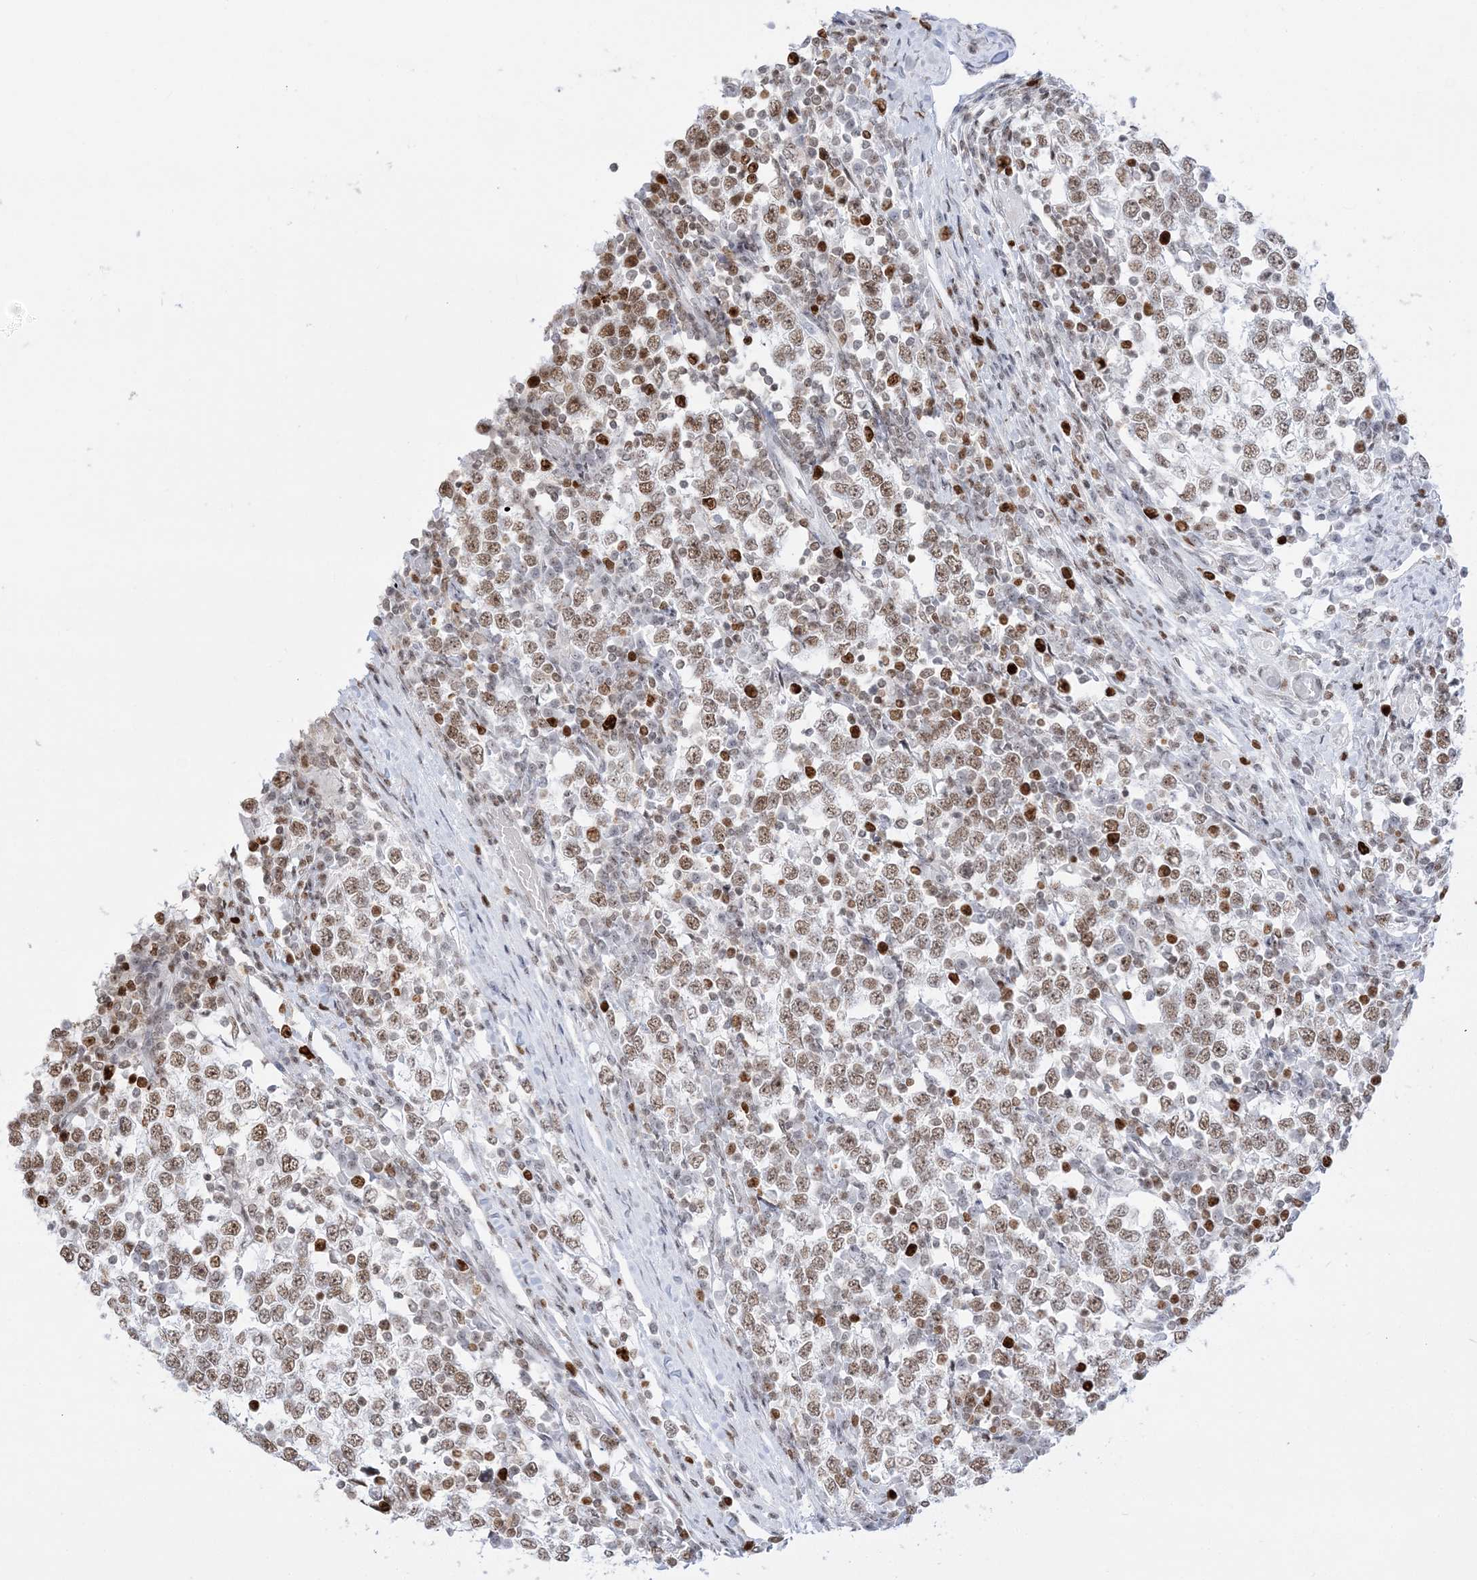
{"staining": {"intensity": "moderate", "quantity": ">75%", "location": "nuclear"}, "tissue": "testis cancer", "cell_type": "Tumor cells", "image_type": "cancer", "snomed": [{"axis": "morphology", "description": "Seminoma, NOS"}, {"axis": "topography", "description": "Testis"}], "caption": "Testis cancer stained with a brown dye shows moderate nuclear positive positivity in approximately >75% of tumor cells.", "gene": "DDX21", "patient": {"sex": "male", "age": 65}}